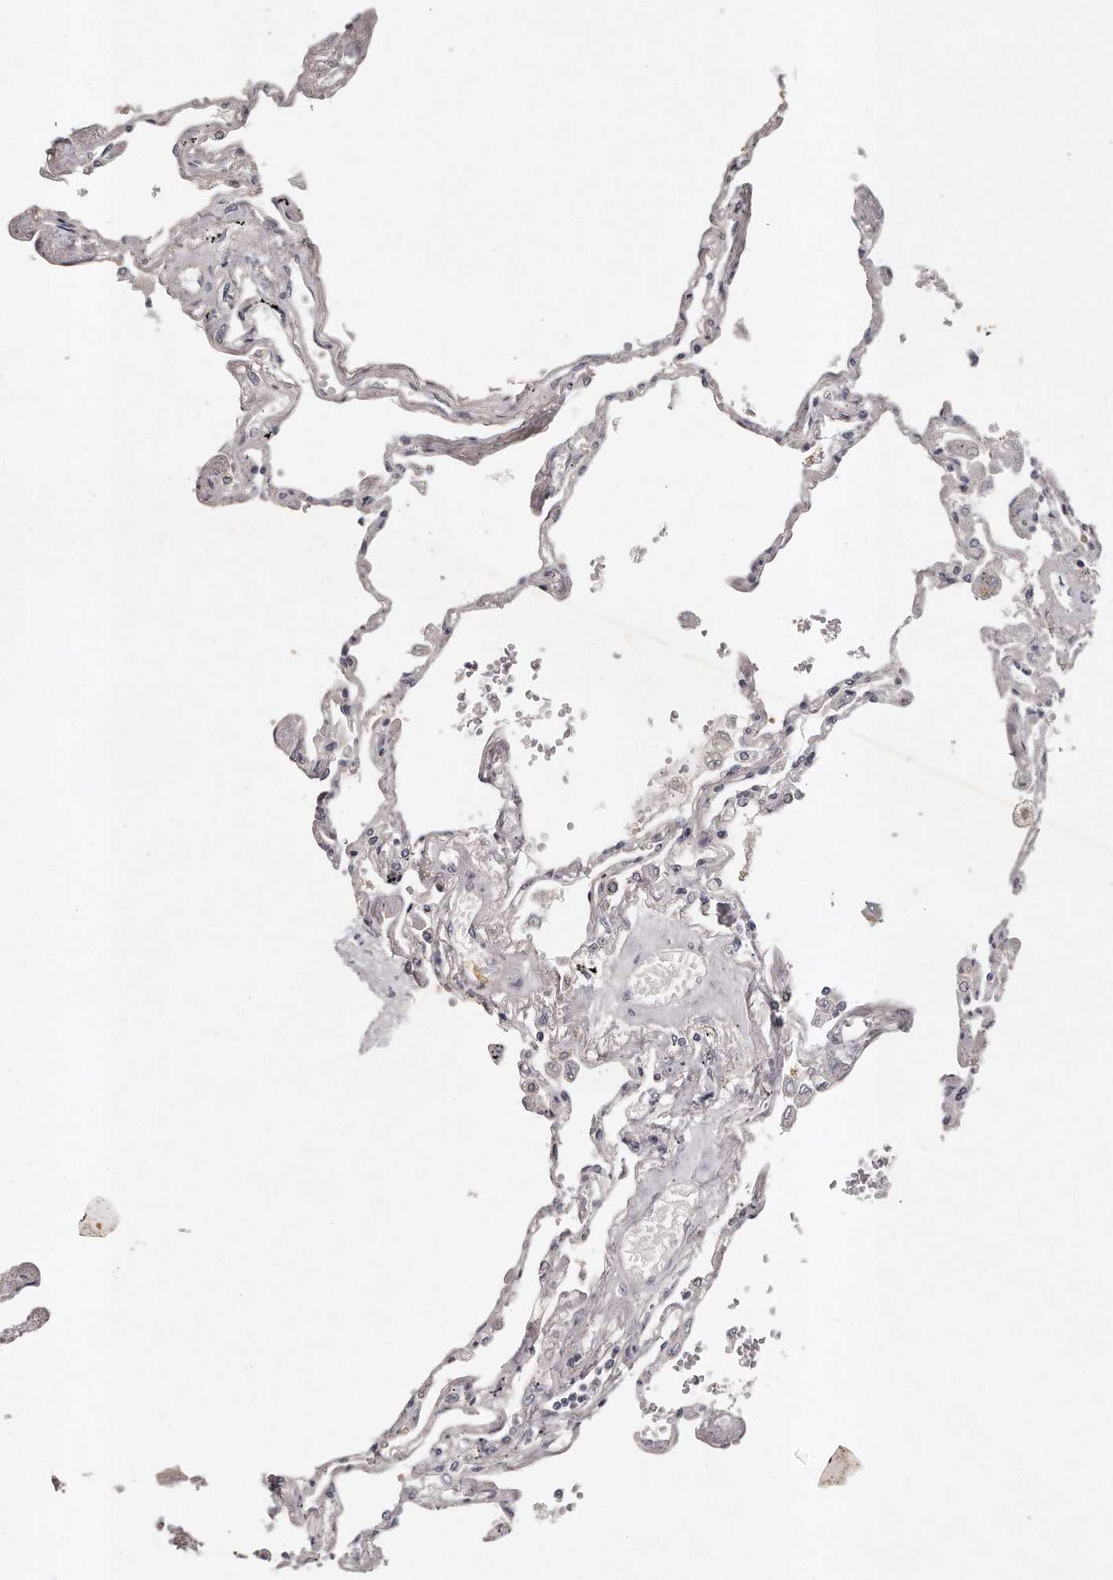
{"staining": {"intensity": "negative", "quantity": "none", "location": "none"}, "tissue": "lung", "cell_type": "Alveolar cells", "image_type": "normal", "snomed": [{"axis": "morphology", "description": "Normal tissue, NOS"}, {"axis": "topography", "description": "Lung"}], "caption": "A high-resolution histopathology image shows IHC staining of unremarkable lung, which exhibits no significant expression in alveolar cells. Nuclei are stained in blue.", "gene": "GGCT", "patient": {"sex": "female", "age": 67}}